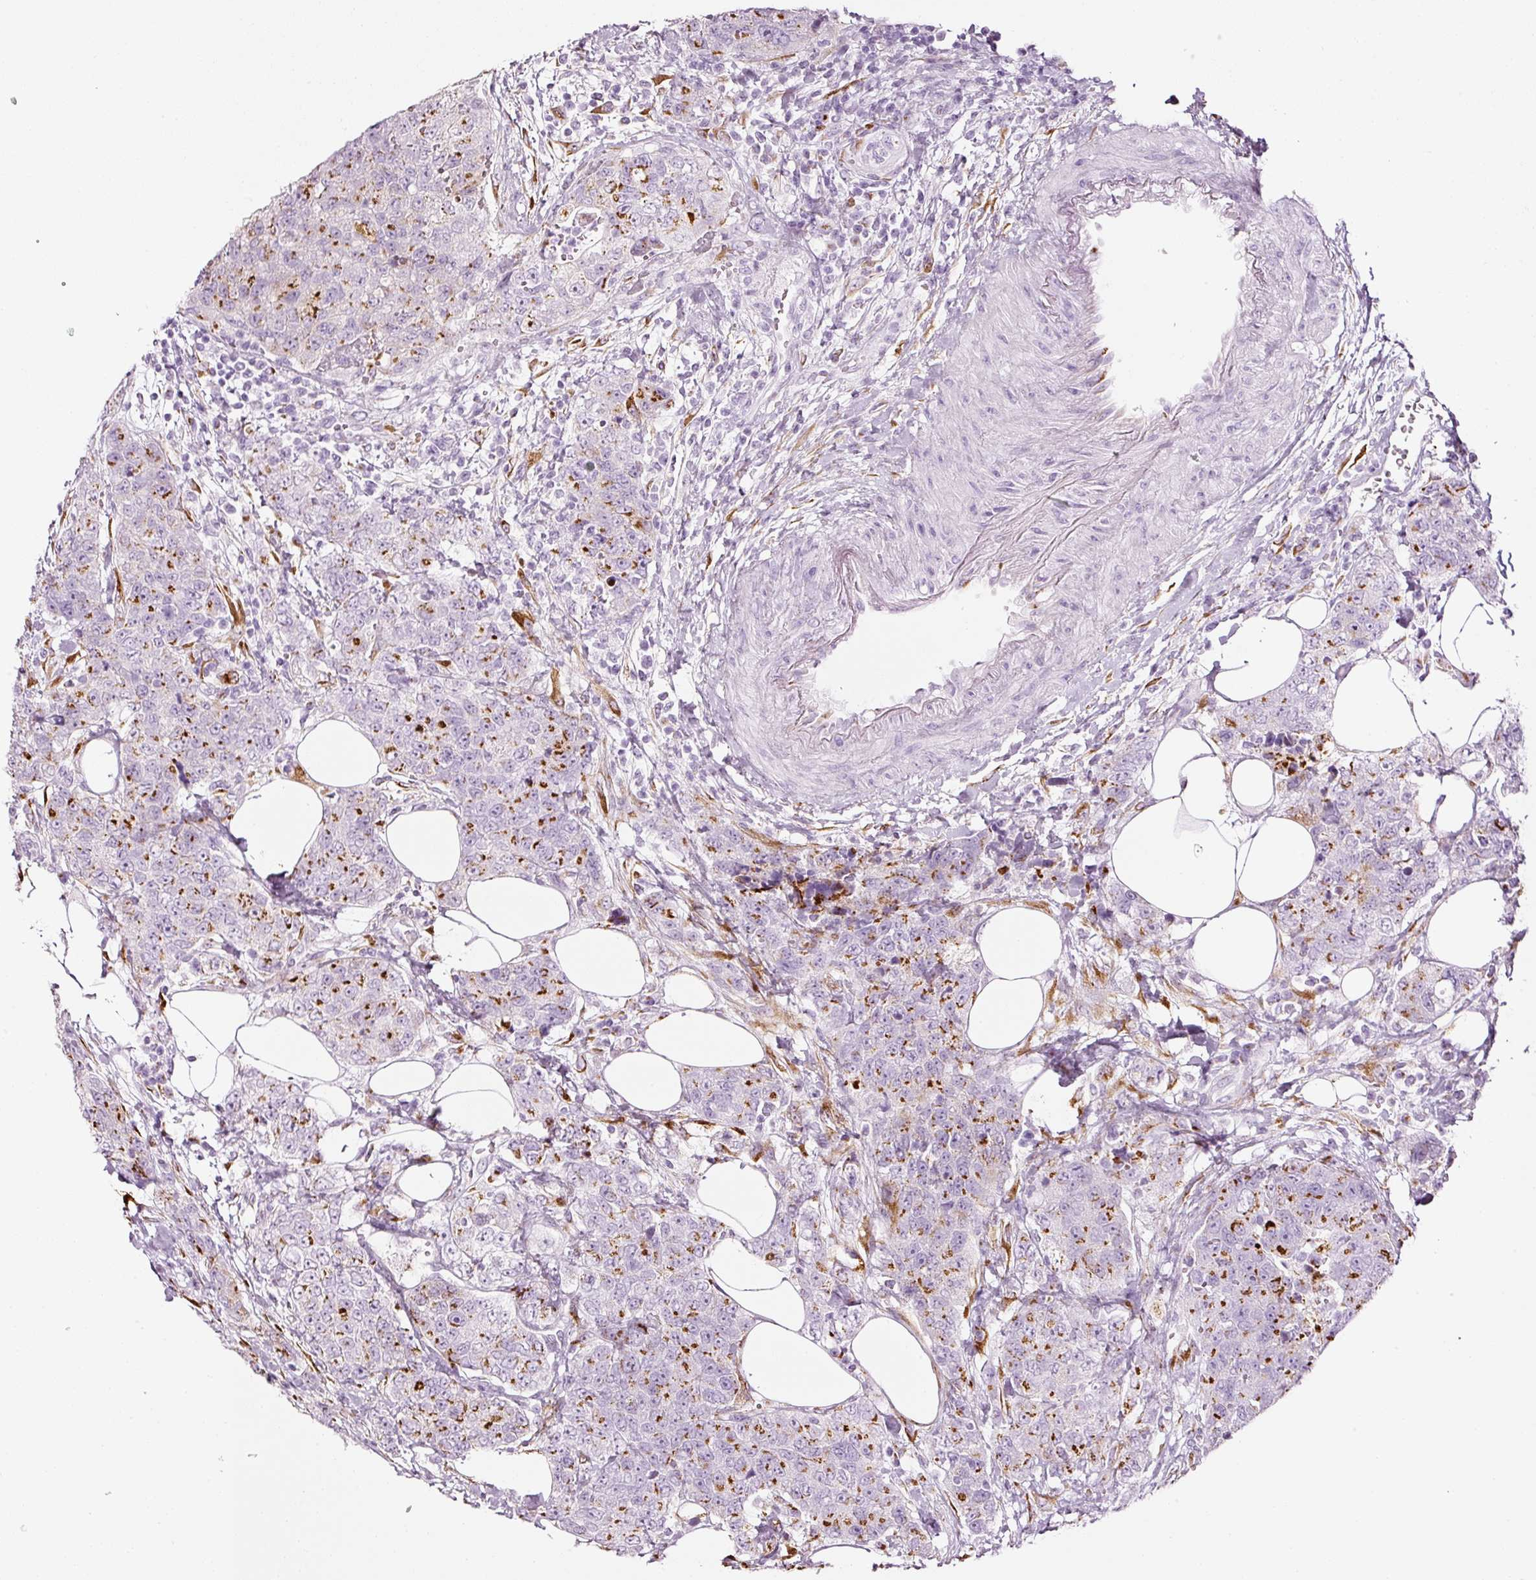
{"staining": {"intensity": "strong", "quantity": "25%-75%", "location": "cytoplasmic/membranous"}, "tissue": "urothelial cancer", "cell_type": "Tumor cells", "image_type": "cancer", "snomed": [{"axis": "morphology", "description": "Urothelial carcinoma, High grade"}, {"axis": "topography", "description": "Urinary bladder"}], "caption": "Immunohistochemistry (IHC) photomicrograph of neoplastic tissue: human urothelial cancer stained using immunohistochemistry demonstrates high levels of strong protein expression localized specifically in the cytoplasmic/membranous of tumor cells, appearing as a cytoplasmic/membranous brown color.", "gene": "SDF4", "patient": {"sex": "female", "age": 78}}